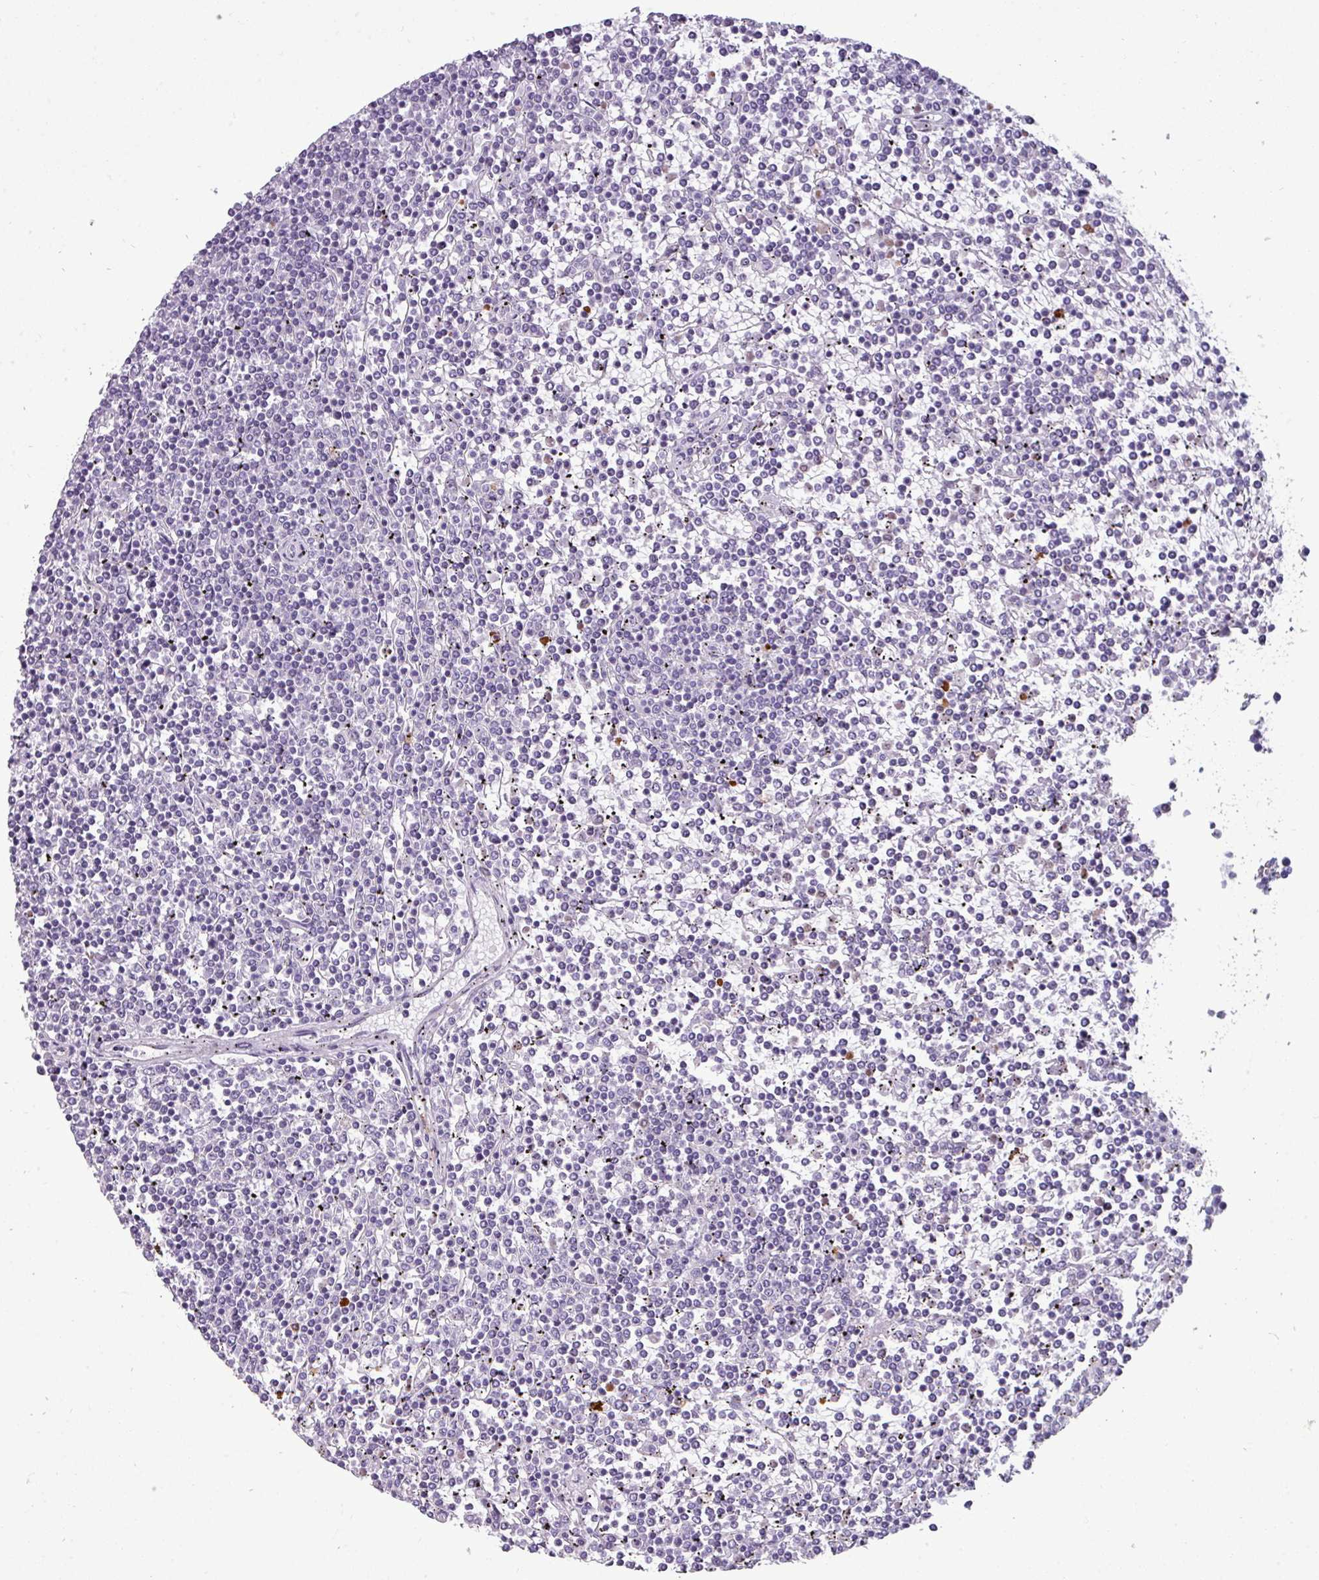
{"staining": {"intensity": "negative", "quantity": "none", "location": "none"}, "tissue": "lymphoma", "cell_type": "Tumor cells", "image_type": "cancer", "snomed": [{"axis": "morphology", "description": "Malignant lymphoma, non-Hodgkin's type, Low grade"}, {"axis": "topography", "description": "Spleen"}], "caption": "High magnification brightfield microscopy of low-grade malignant lymphoma, non-Hodgkin's type stained with DAB (brown) and counterstained with hematoxylin (blue): tumor cells show no significant positivity. The staining was performed using DAB to visualize the protein expression in brown, while the nuclei were stained in blue with hematoxylin (Magnification: 20x).", "gene": "TRIM39", "patient": {"sex": "female", "age": 19}}